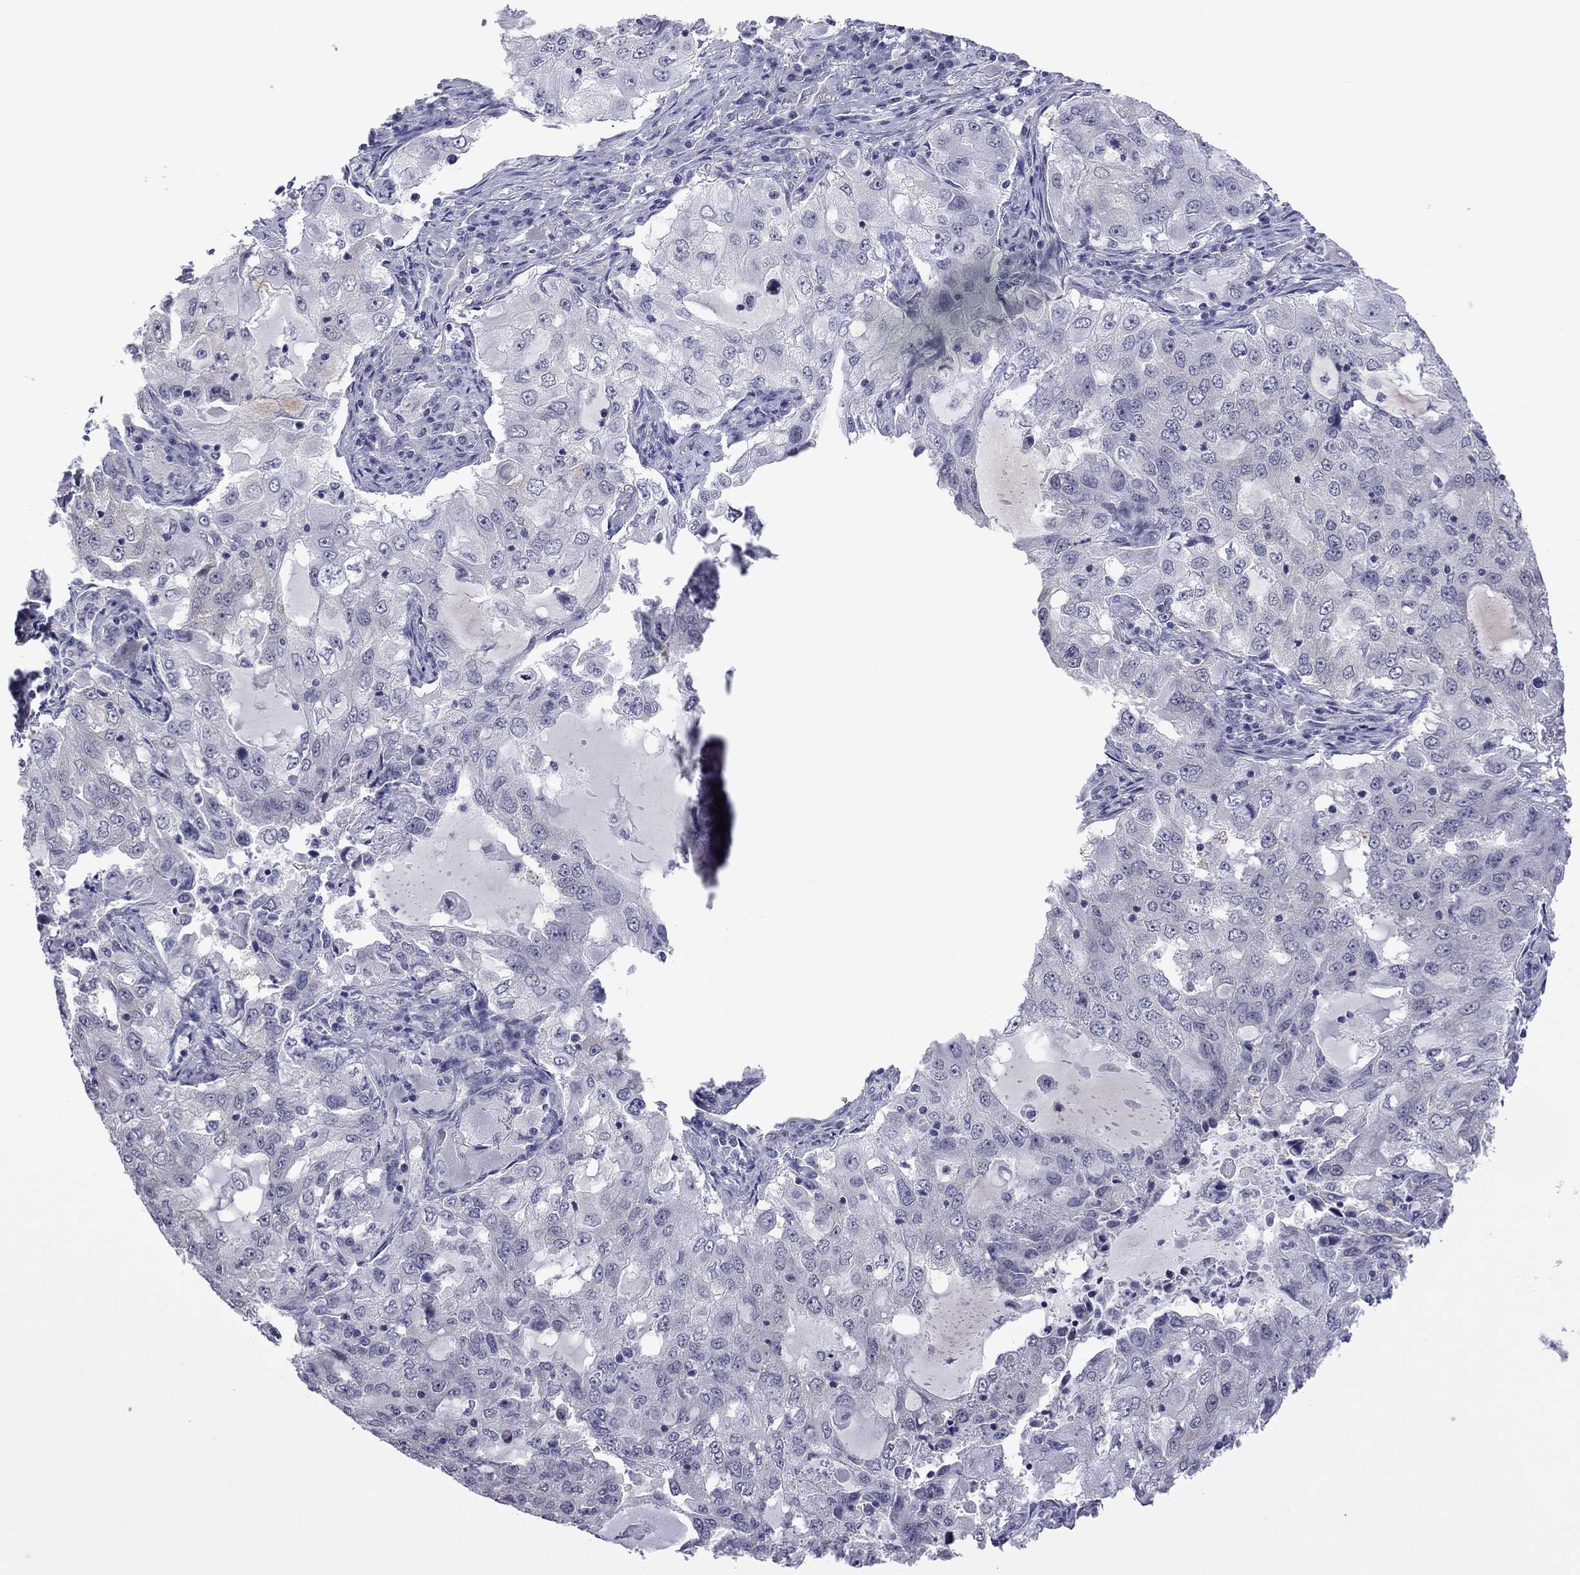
{"staining": {"intensity": "negative", "quantity": "none", "location": "none"}, "tissue": "lung cancer", "cell_type": "Tumor cells", "image_type": "cancer", "snomed": [{"axis": "morphology", "description": "Adenocarcinoma, NOS"}, {"axis": "topography", "description": "Lung"}], "caption": "A high-resolution histopathology image shows IHC staining of adenocarcinoma (lung), which reveals no significant expression in tumor cells.", "gene": "POU5F2", "patient": {"sex": "female", "age": 61}}